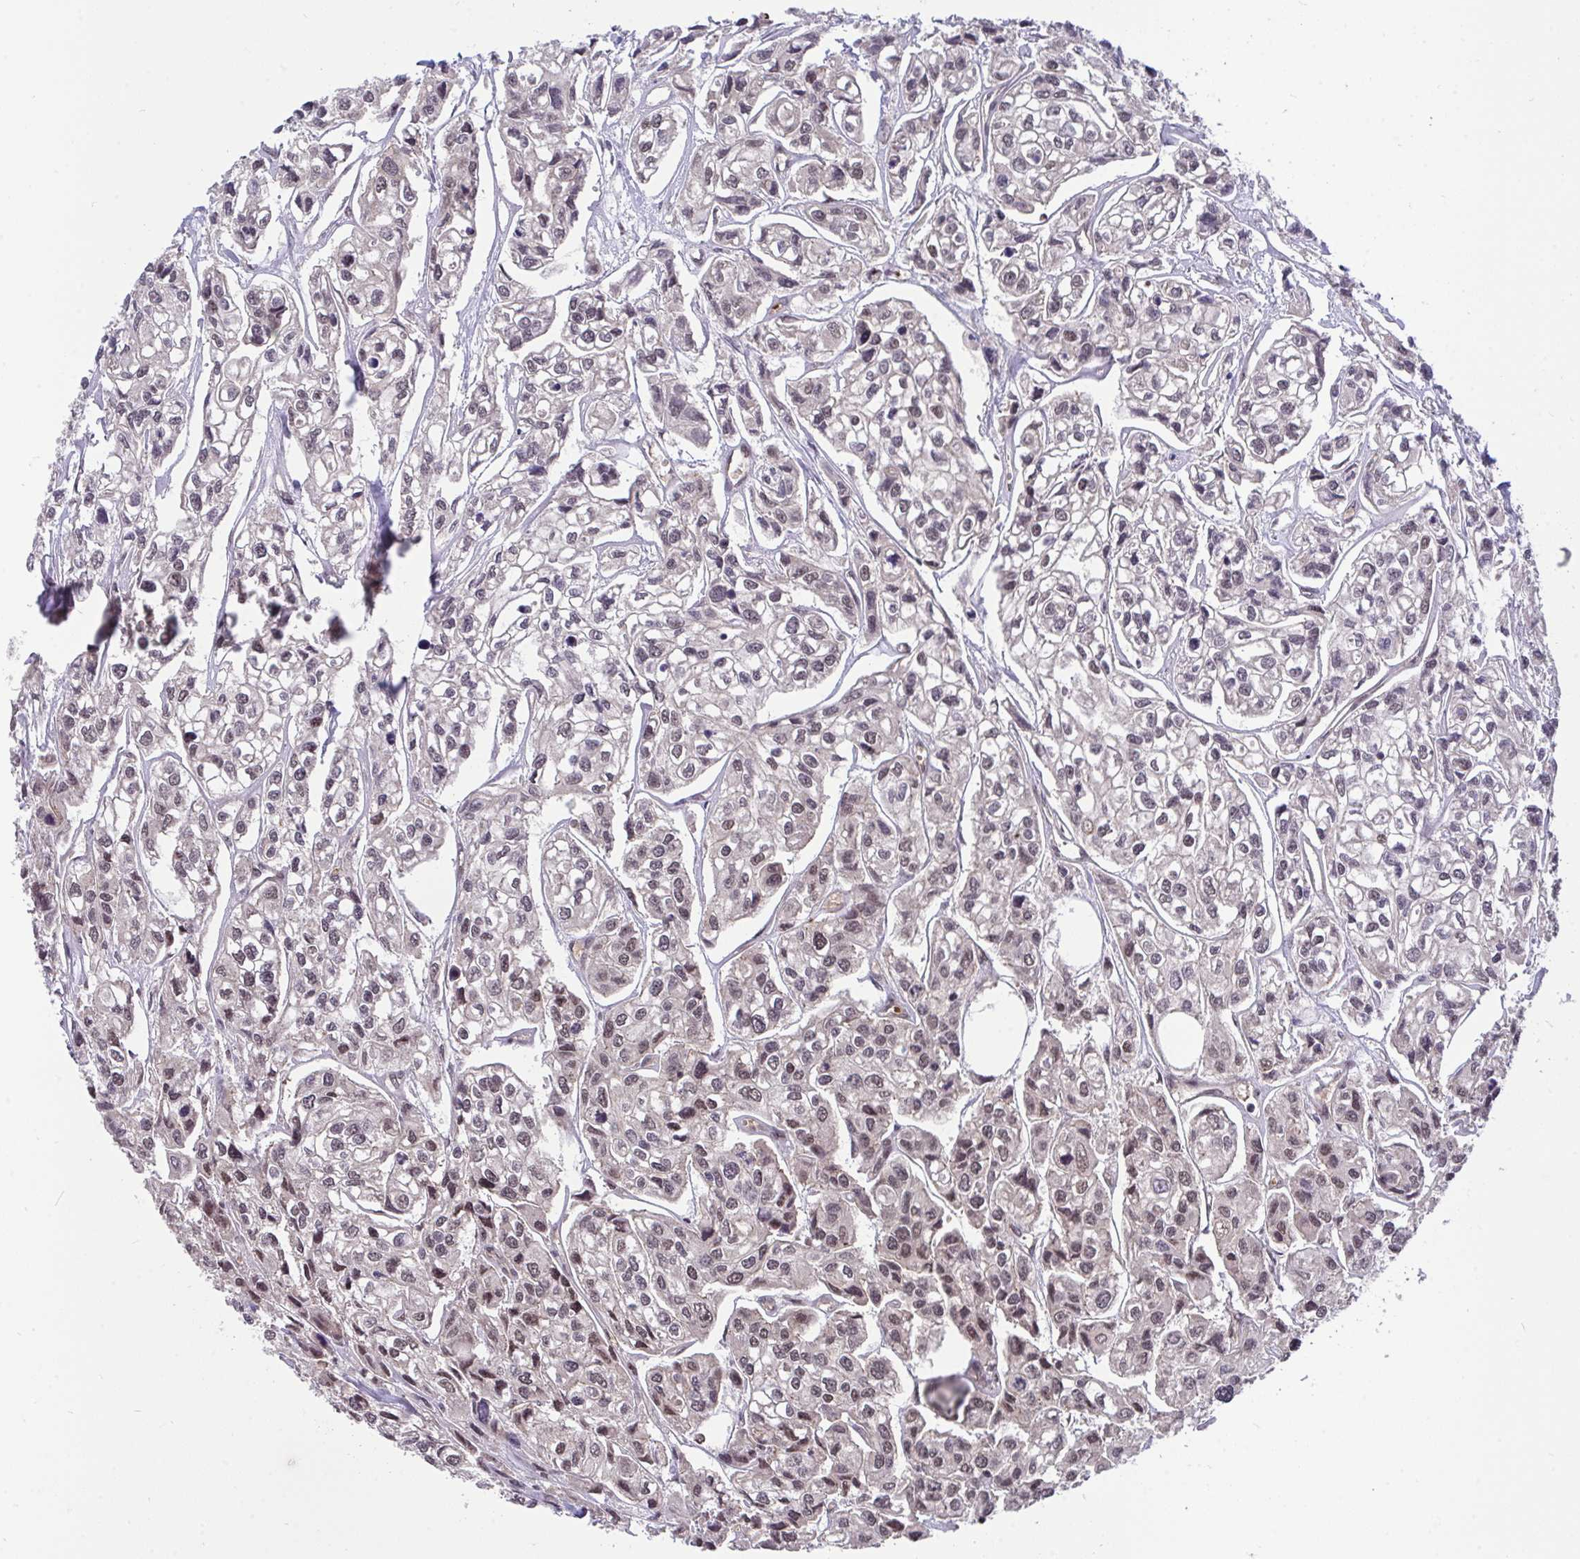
{"staining": {"intensity": "moderate", "quantity": ">75%", "location": "nuclear"}, "tissue": "urothelial cancer", "cell_type": "Tumor cells", "image_type": "cancer", "snomed": [{"axis": "morphology", "description": "Urothelial carcinoma, High grade"}, {"axis": "topography", "description": "Urinary bladder"}], "caption": "IHC of urothelial cancer exhibits medium levels of moderate nuclear staining in about >75% of tumor cells.", "gene": "PPP1CA", "patient": {"sex": "male", "age": 67}}